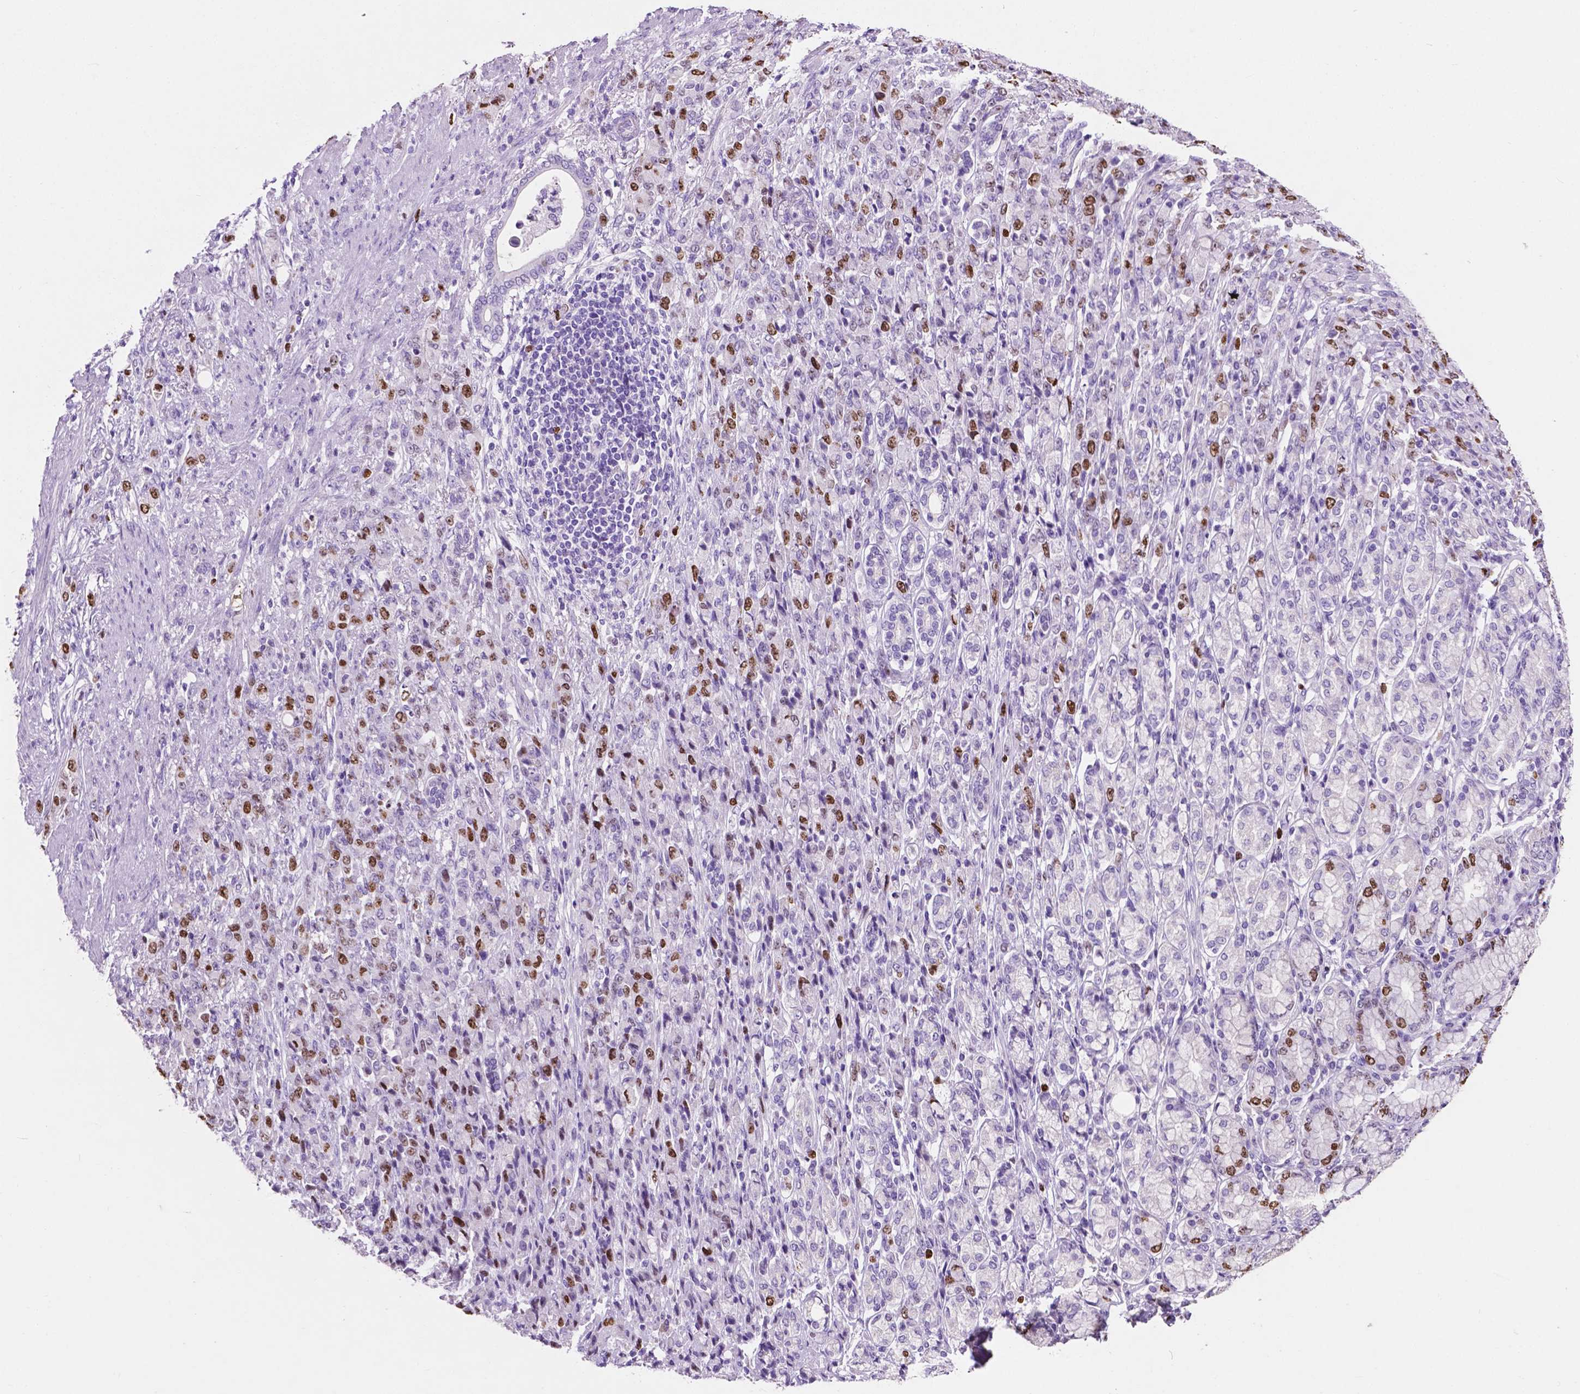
{"staining": {"intensity": "moderate", "quantity": "25%-75%", "location": "nuclear"}, "tissue": "stomach cancer", "cell_type": "Tumor cells", "image_type": "cancer", "snomed": [{"axis": "morphology", "description": "Adenocarcinoma, NOS"}, {"axis": "topography", "description": "Stomach"}], "caption": "Stomach cancer stained with DAB immunohistochemistry (IHC) demonstrates medium levels of moderate nuclear expression in about 25%-75% of tumor cells. (Brightfield microscopy of DAB IHC at high magnification).", "gene": "SIAH2", "patient": {"sex": "female", "age": 79}}